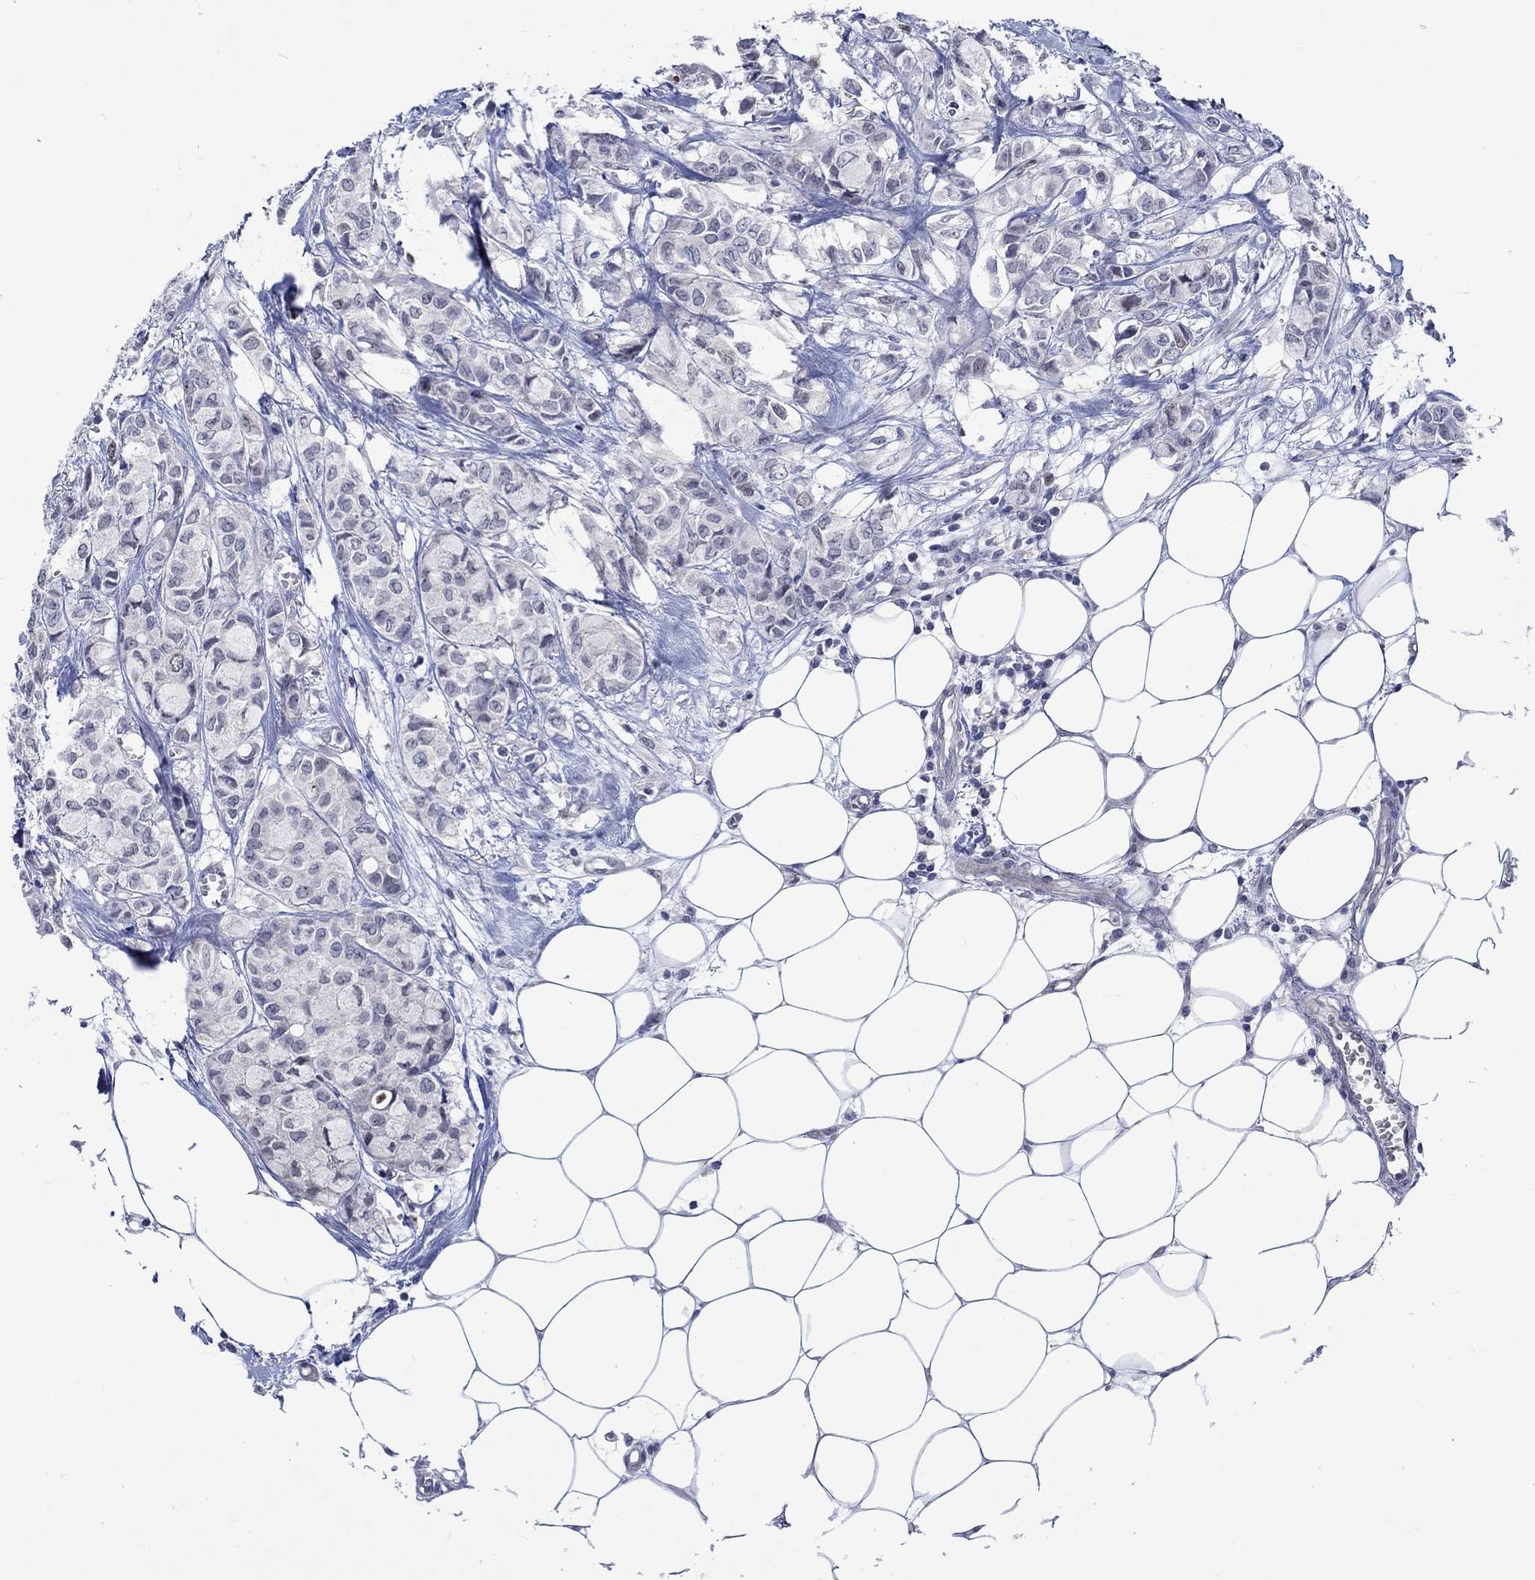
{"staining": {"intensity": "negative", "quantity": "none", "location": "none"}, "tissue": "breast cancer", "cell_type": "Tumor cells", "image_type": "cancer", "snomed": [{"axis": "morphology", "description": "Duct carcinoma"}, {"axis": "topography", "description": "Breast"}], "caption": "Immunohistochemical staining of human breast cancer (invasive ductal carcinoma) shows no significant positivity in tumor cells. (Stains: DAB IHC with hematoxylin counter stain, Microscopy: brightfield microscopy at high magnification).", "gene": "E2F8", "patient": {"sex": "female", "age": 85}}